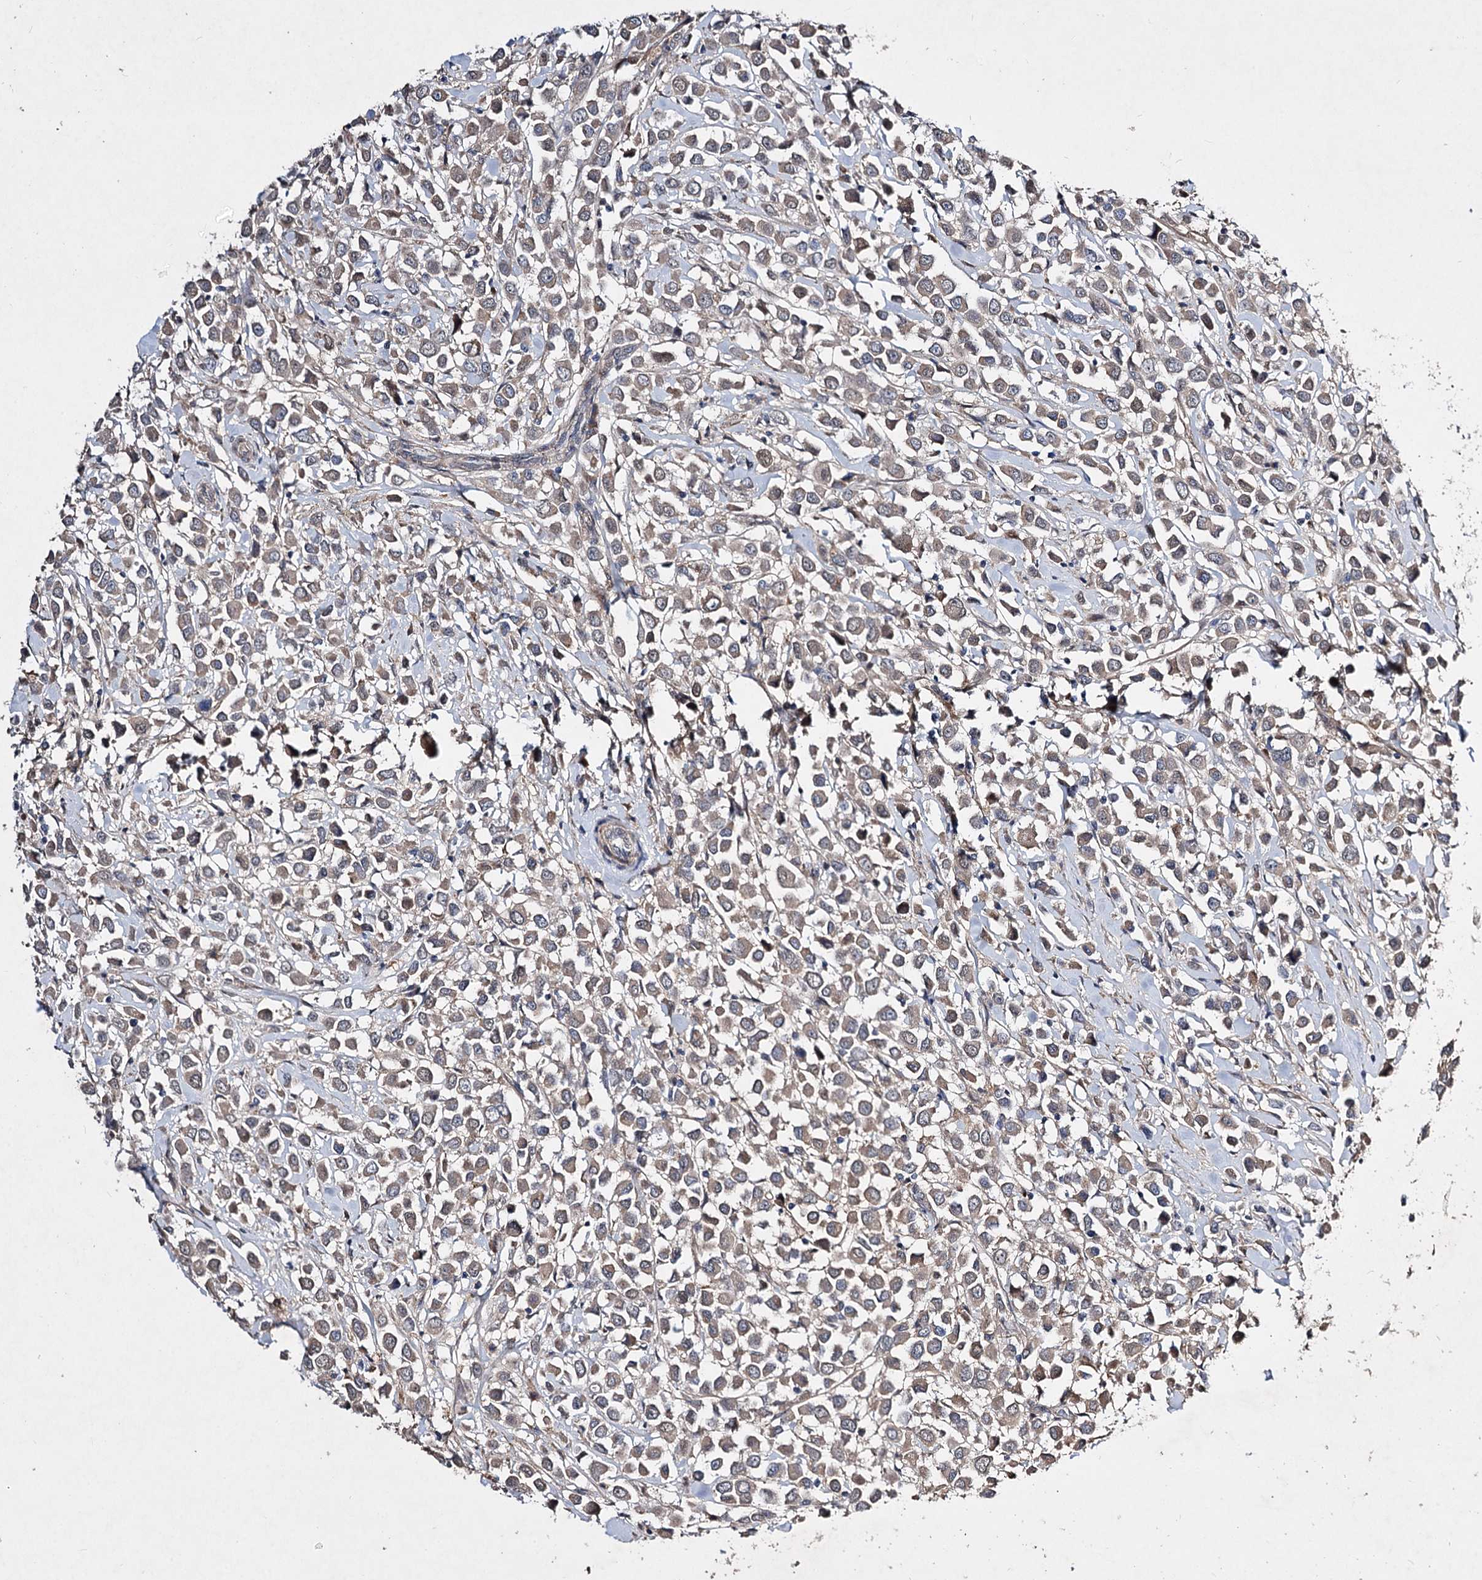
{"staining": {"intensity": "weak", "quantity": ">75%", "location": "cytoplasmic/membranous"}, "tissue": "breast cancer", "cell_type": "Tumor cells", "image_type": "cancer", "snomed": [{"axis": "morphology", "description": "Duct carcinoma"}, {"axis": "topography", "description": "Breast"}], "caption": "Tumor cells show low levels of weak cytoplasmic/membranous positivity in approximately >75% of cells in human breast invasive ductal carcinoma. The staining was performed using DAB (3,3'-diaminobenzidine) to visualize the protein expression in brown, while the nuclei were stained in blue with hematoxylin (Magnification: 20x).", "gene": "MINDY3", "patient": {"sex": "female", "age": 61}}